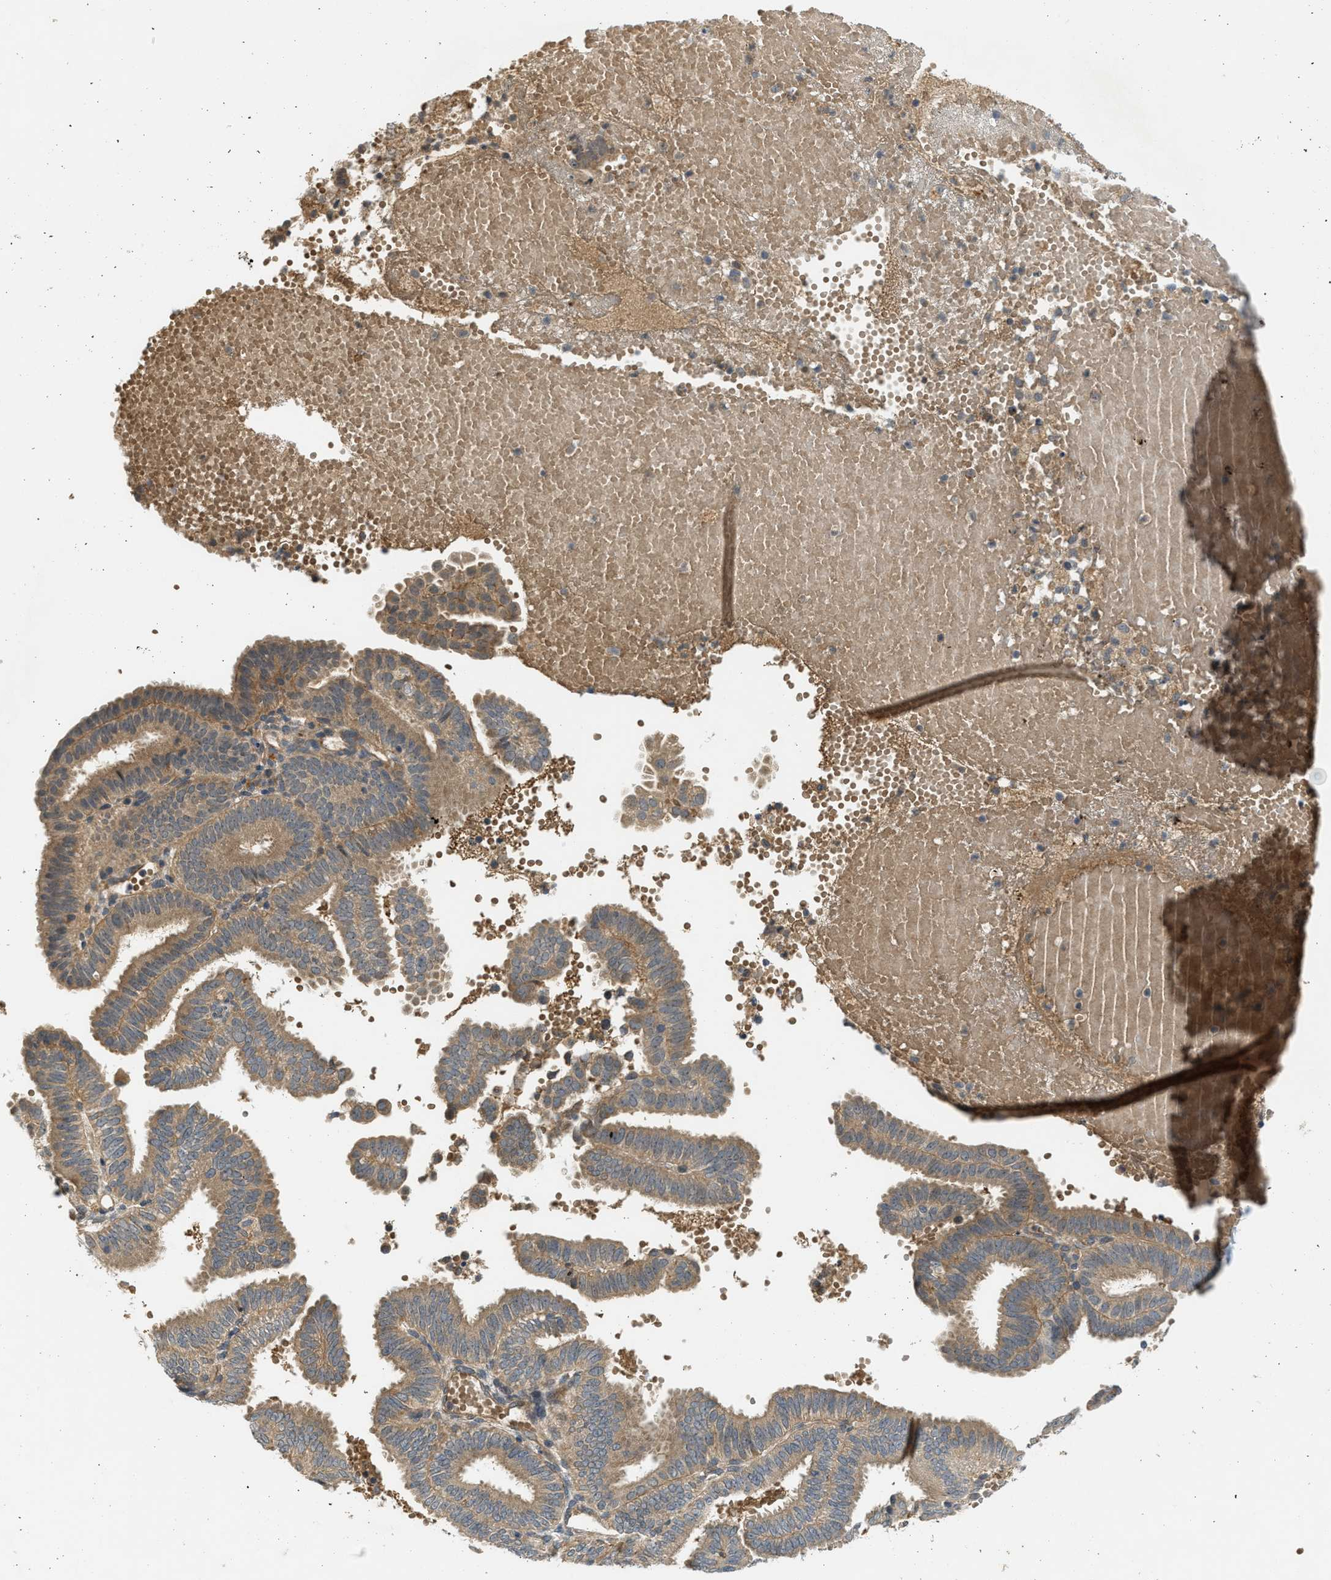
{"staining": {"intensity": "moderate", "quantity": ">75%", "location": "cytoplasmic/membranous"}, "tissue": "endometrial cancer", "cell_type": "Tumor cells", "image_type": "cancer", "snomed": [{"axis": "morphology", "description": "Adenocarcinoma, NOS"}, {"axis": "topography", "description": "Endometrium"}], "caption": "Immunohistochemical staining of human endometrial cancer (adenocarcinoma) exhibits medium levels of moderate cytoplasmic/membranous expression in approximately >75% of tumor cells.", "gene": "ADCY8", "patient": {"sex": "female", "age": 58}}